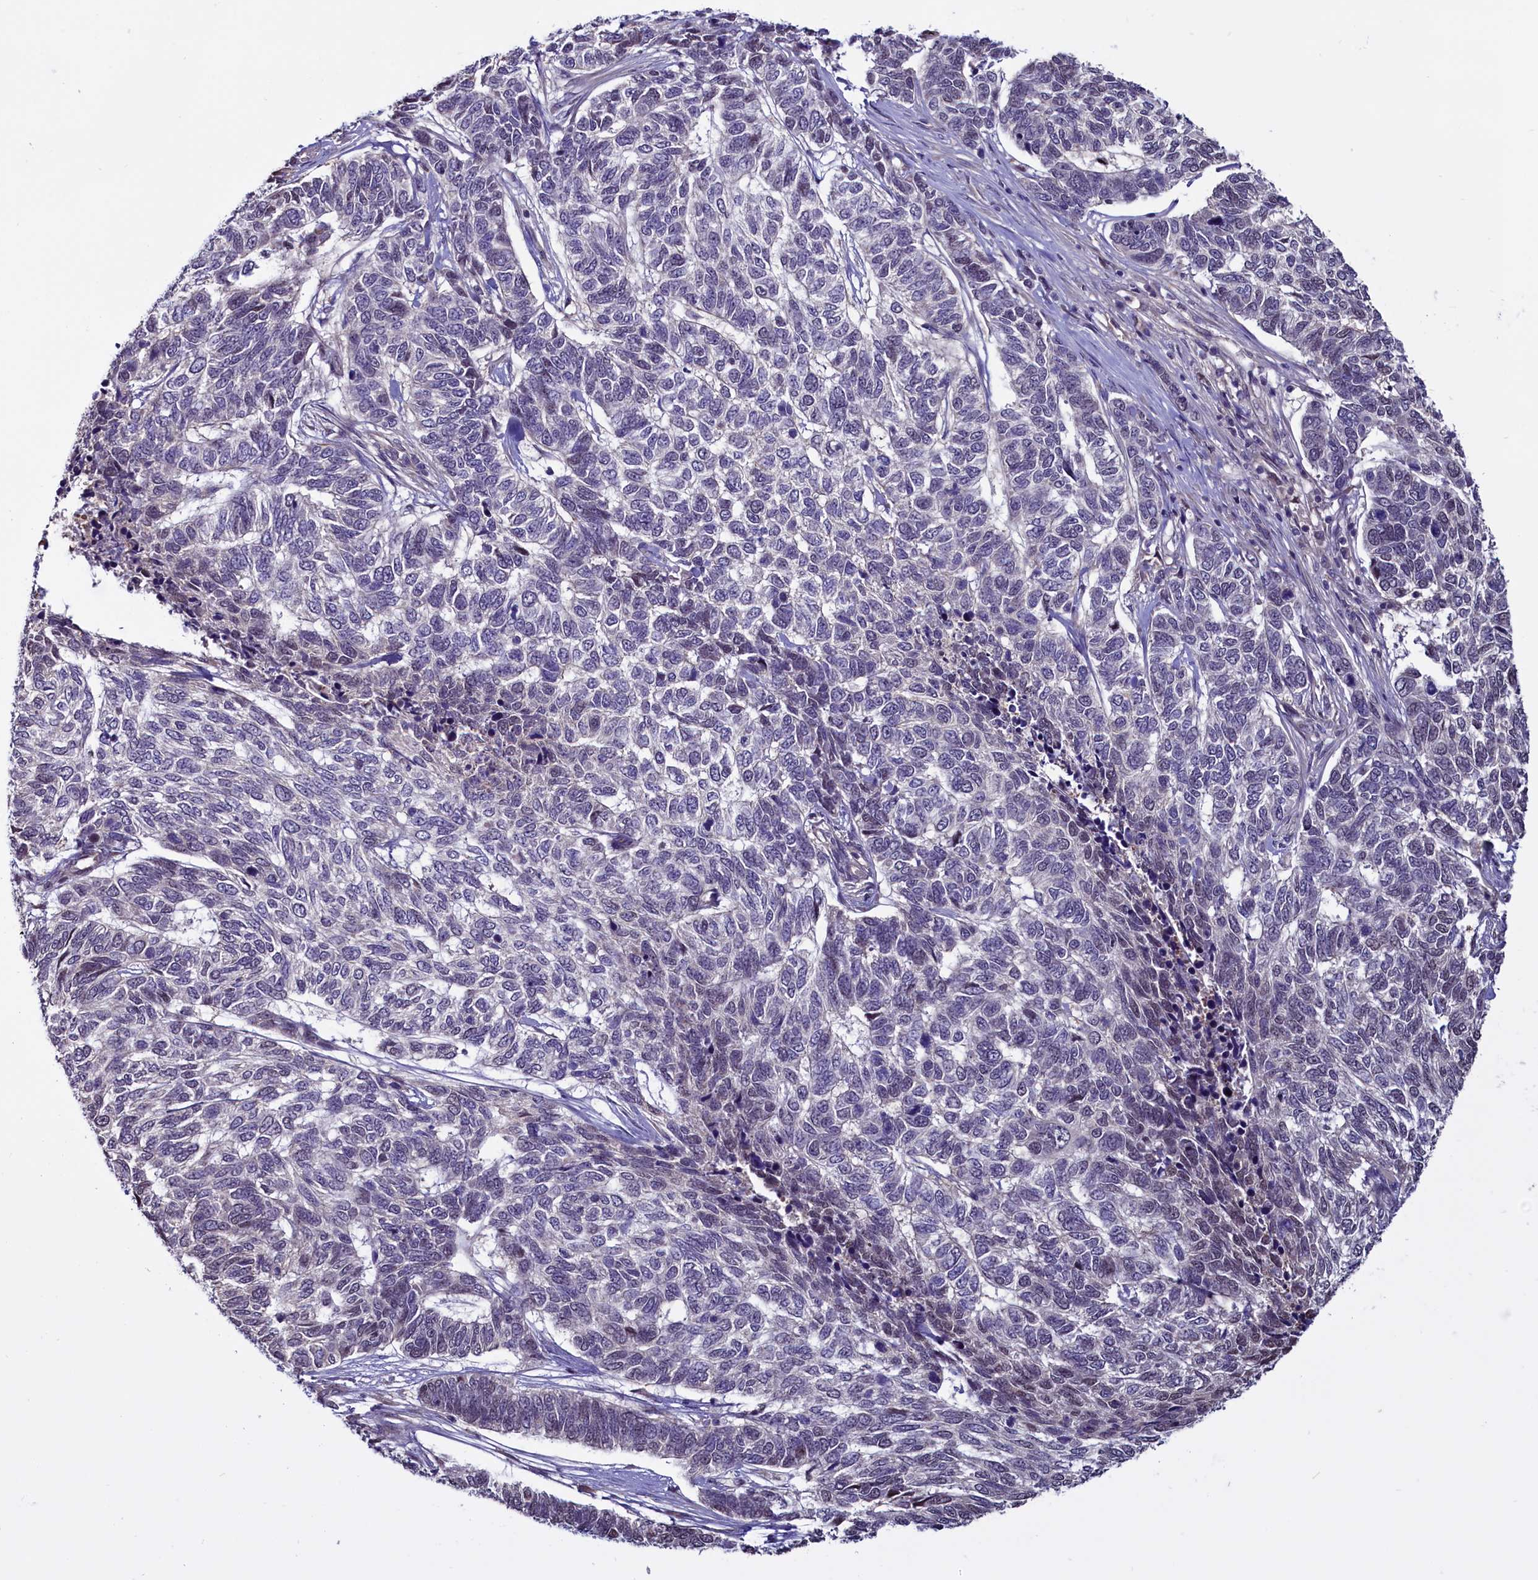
{"staining": {"intensity": "negative", "quantity": "none", "location": "none"}, "tissue": "skin cancer", "cell_type": "Tumor cells", "image_type": "cancer", "snomed": [{"axis": "morphology", "description": "Basal cell carcinoma"}, {"axis": "topography", "description": "Skin"}], "caption": "Skin cancer was stained to show a protein in brown. There is no significant positivity in tumor cells. (Stains: DAB immunohistochemistry (IHC) with hematoxylin counter stain, Microscopy: brightfield microscopy at high magnification).", "gene": "PDILT", "patient": {"sex": "female", "age": 65}}